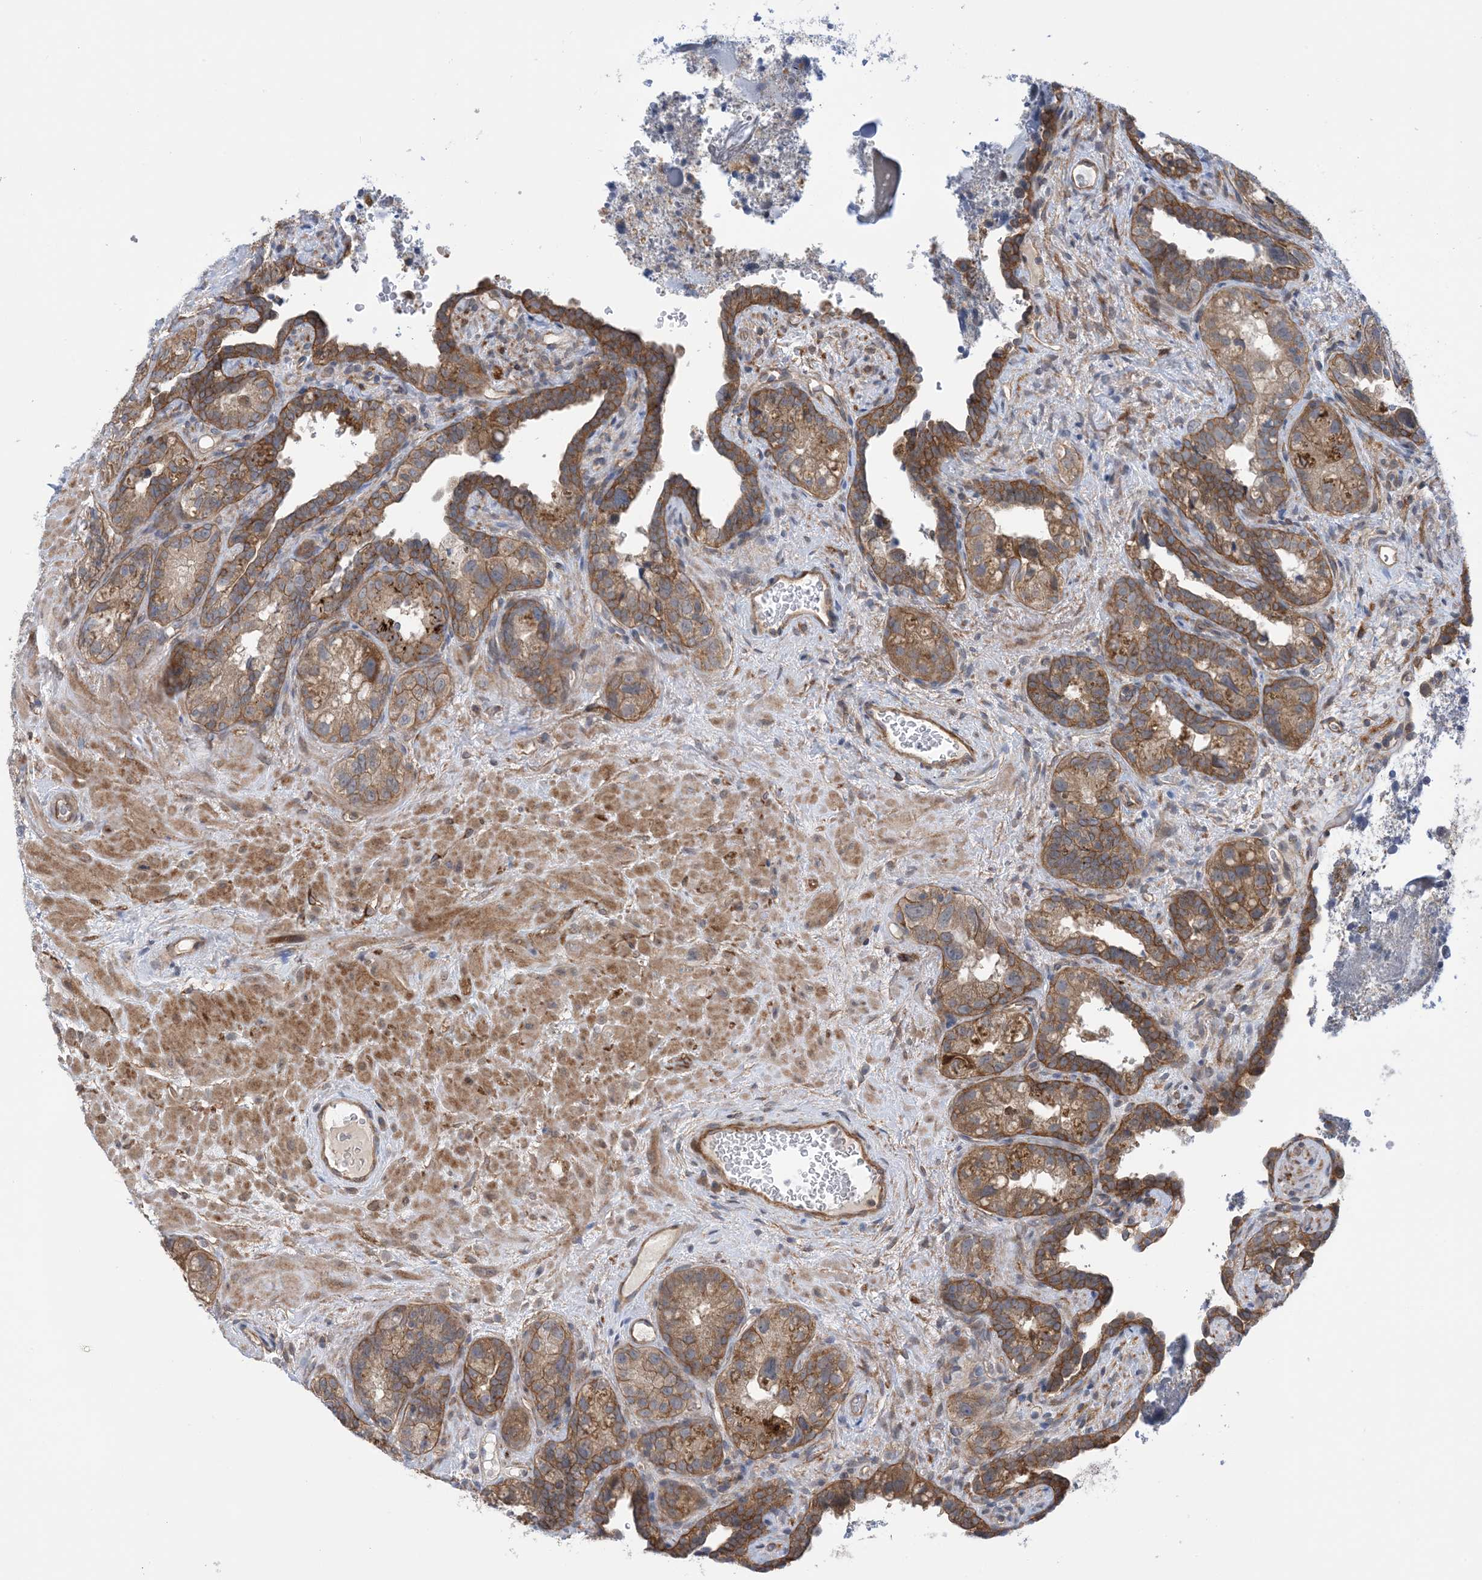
{"staining": {"intensity": "moderate", "quantity": ">75%", "location": "cytoplasmic/membranous"}, "tissue": "seminal vesicle", "cell_type": "Glandular cells", "image_type": "normal", "snomed": [{"axis": "morphology", "description": "Normal tissue, NOS"}, {"axis": "topography", "description": "Seminal veicle"}, {"axis": "topography", "description": "Peripheral nerve tissue"}], "caption": "High-power microscopy captured an immunohistochemistry (IHC) image of unremarkable seminal vesicle, revealing moderate cytoplasmic/membranous positivity in about >75% of glandular cells. The protein is stained brown, and the nuclei are stained in blue (DAB IHC with brightfield microscopy, high magnification).", "gene": "EHBP1", "patient": {"sex": "male", "age": 67}}